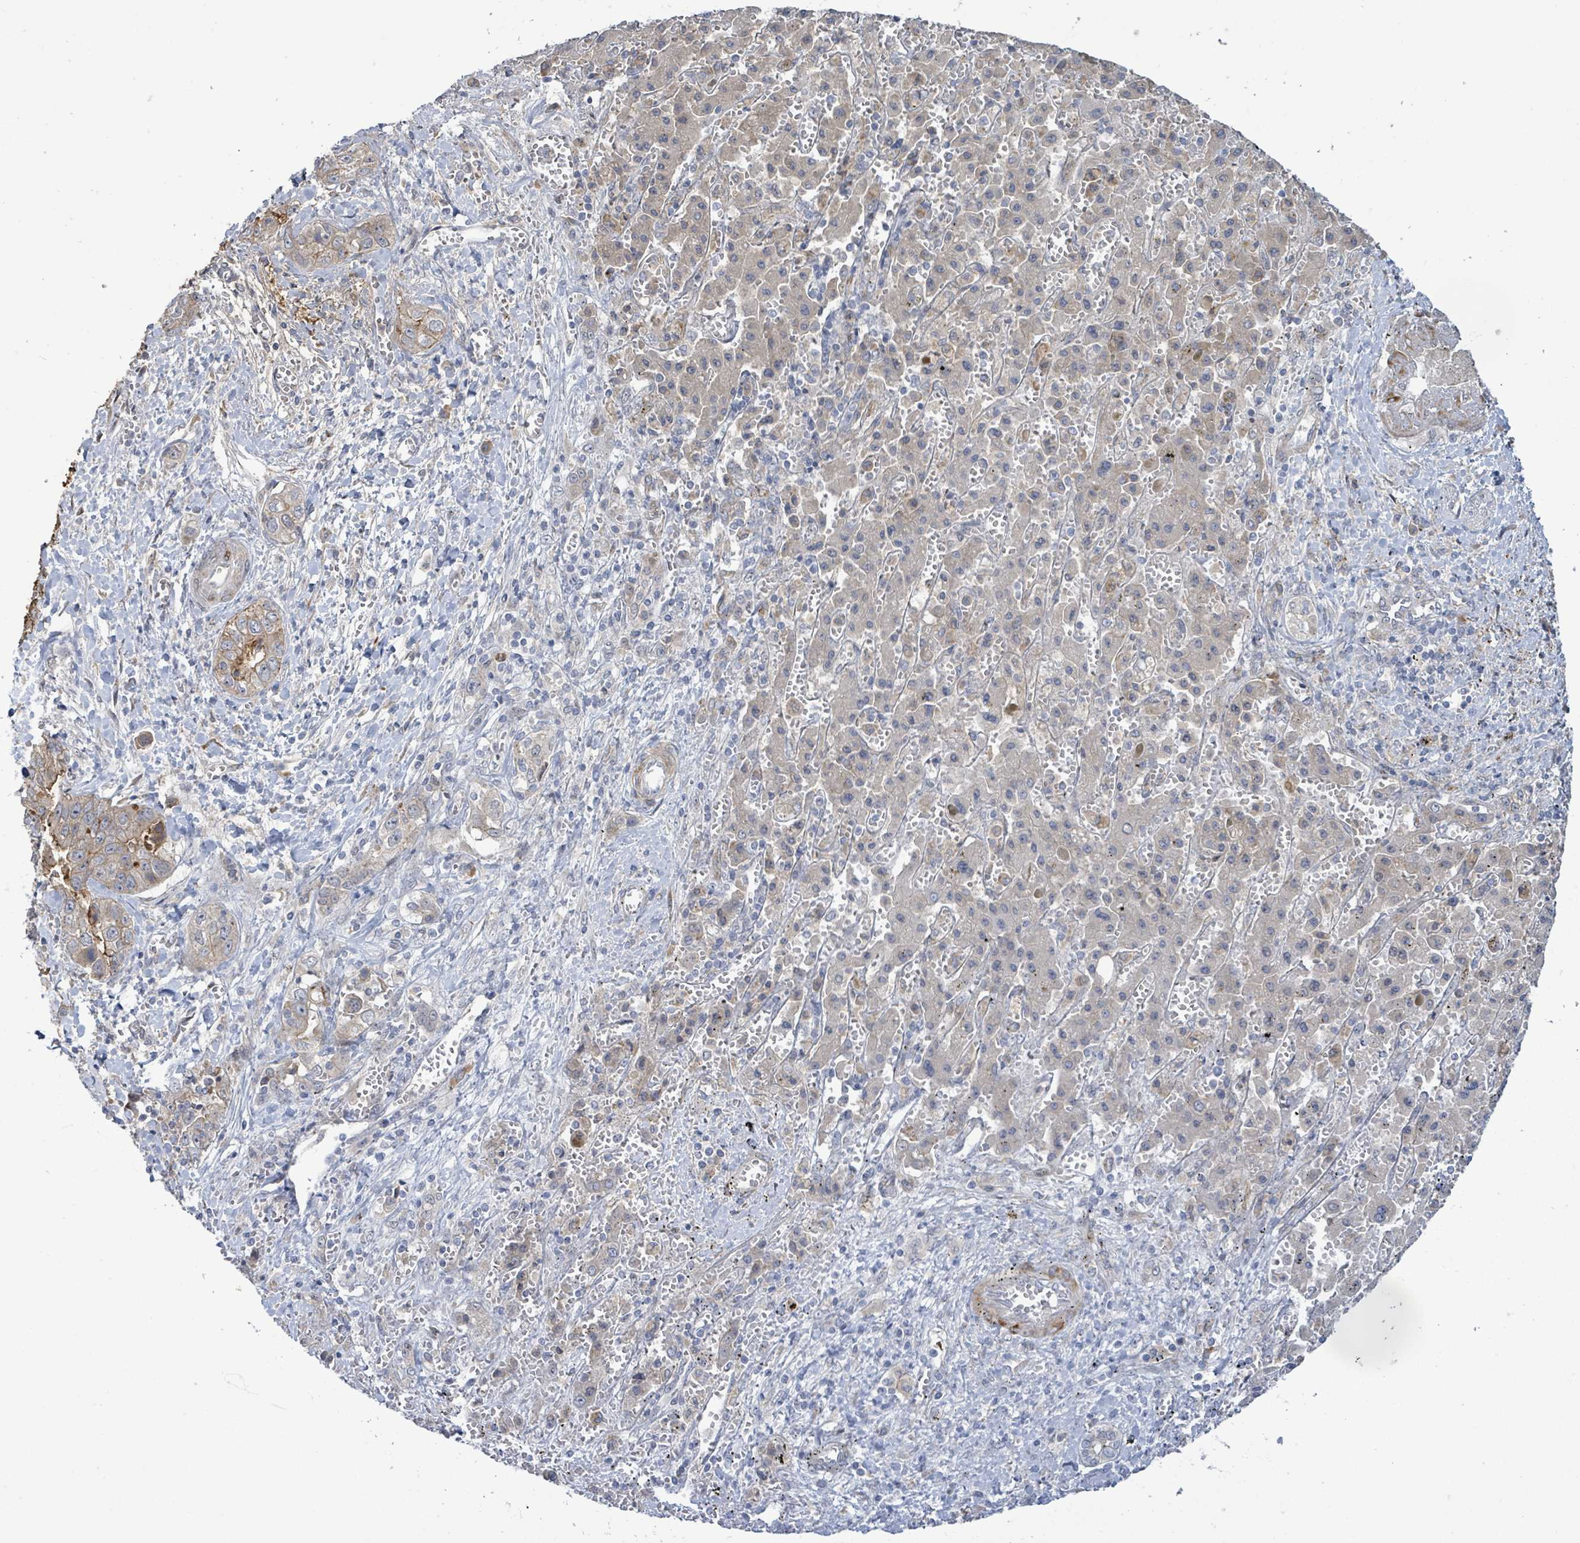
{"staining": {"intensity": "weak", "quantity": "<25%", "location": "cytoplasmic/membranous"}, "tissue": "liver cancer", "cell_type": "Tumor cells", "image_type": "cancer", "snomed": [{"axis": "morphology", "description": "Cholangiocarcinoma"}, {"axis": "topography", "description": "Liver"}], "caption": "This is a histopathology image of immunohistochemistry (IHC) staining of cholangiocarcinoma (liver), which shows no positivity in tumor cells.", "gene": "SLIT3", "patient": {"sex": "female", "age": 52}}